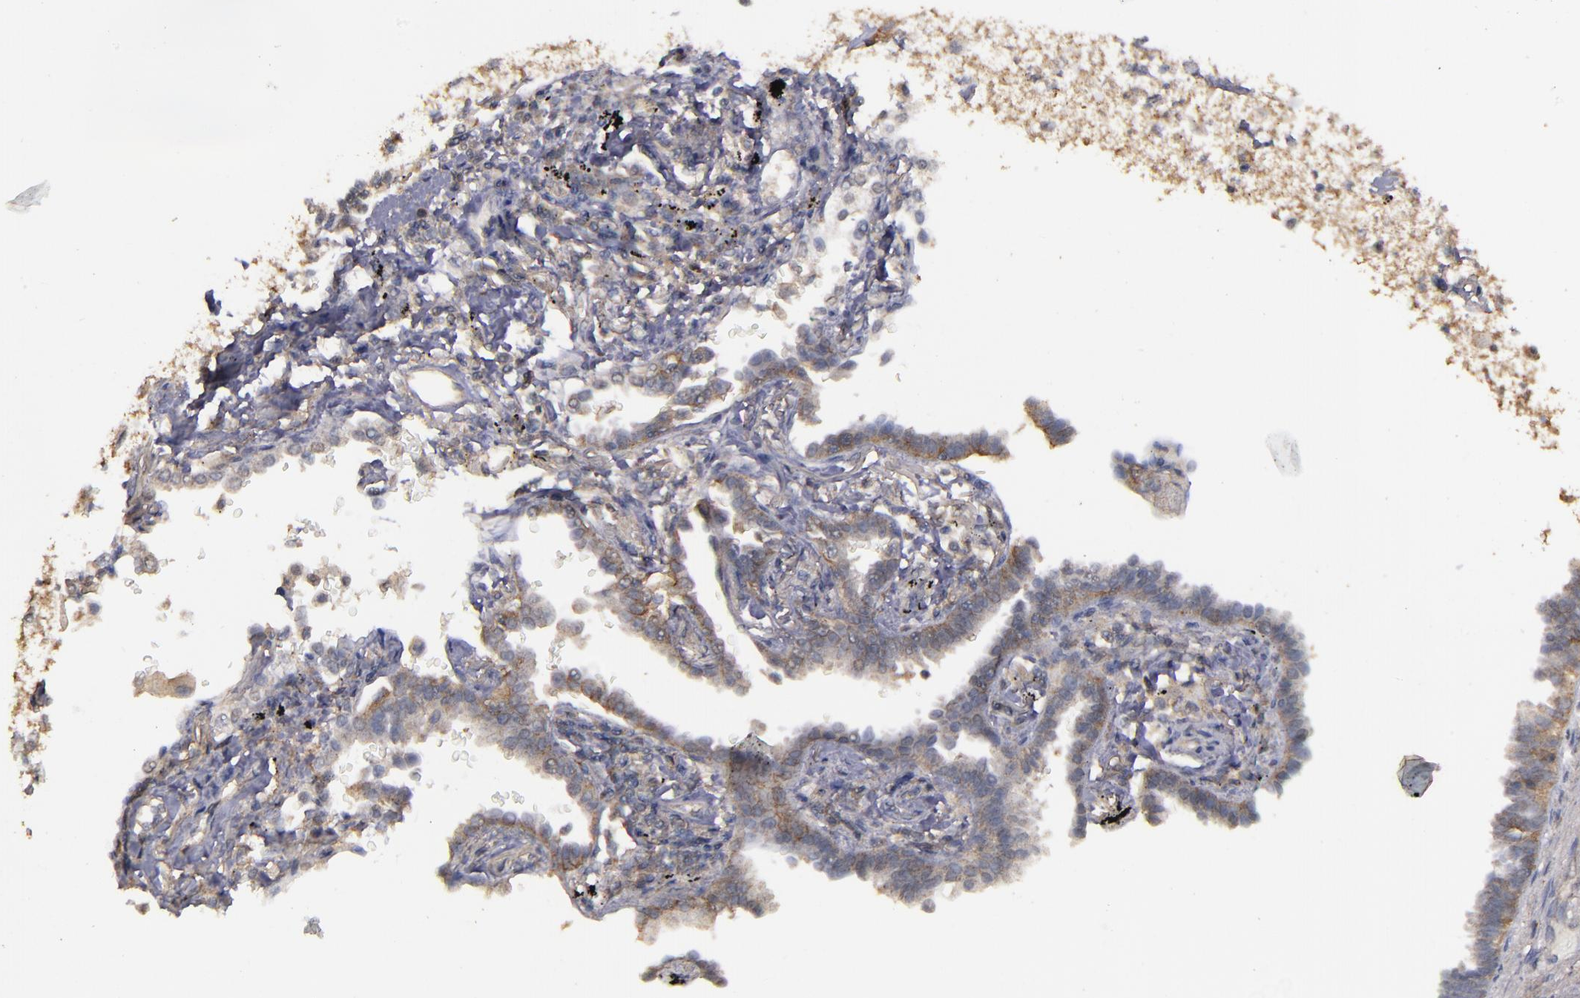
{"staining": {"intensity": "moderate", "quantity": "25%-75%", "location": "cytoplasmic/membranous"}, "tissue": "lung cancer", "cell_type": "Tumor cells", "image_type": "cancer", "snomed": [{"axis": "morphology", "description": "Adenocarcinoma, NOS"}, {"axis": "topography", "description": "Lung"}], "caption": "Immunohistochemistry (DAB) staining of lung cancer (adenocarcinoma) shows moderate cytoplasmic/membranous protein expression in about 25%-75% of tumor cells.", "gene": "FAT1", "patient": {"sex": "female", "age": 64}}